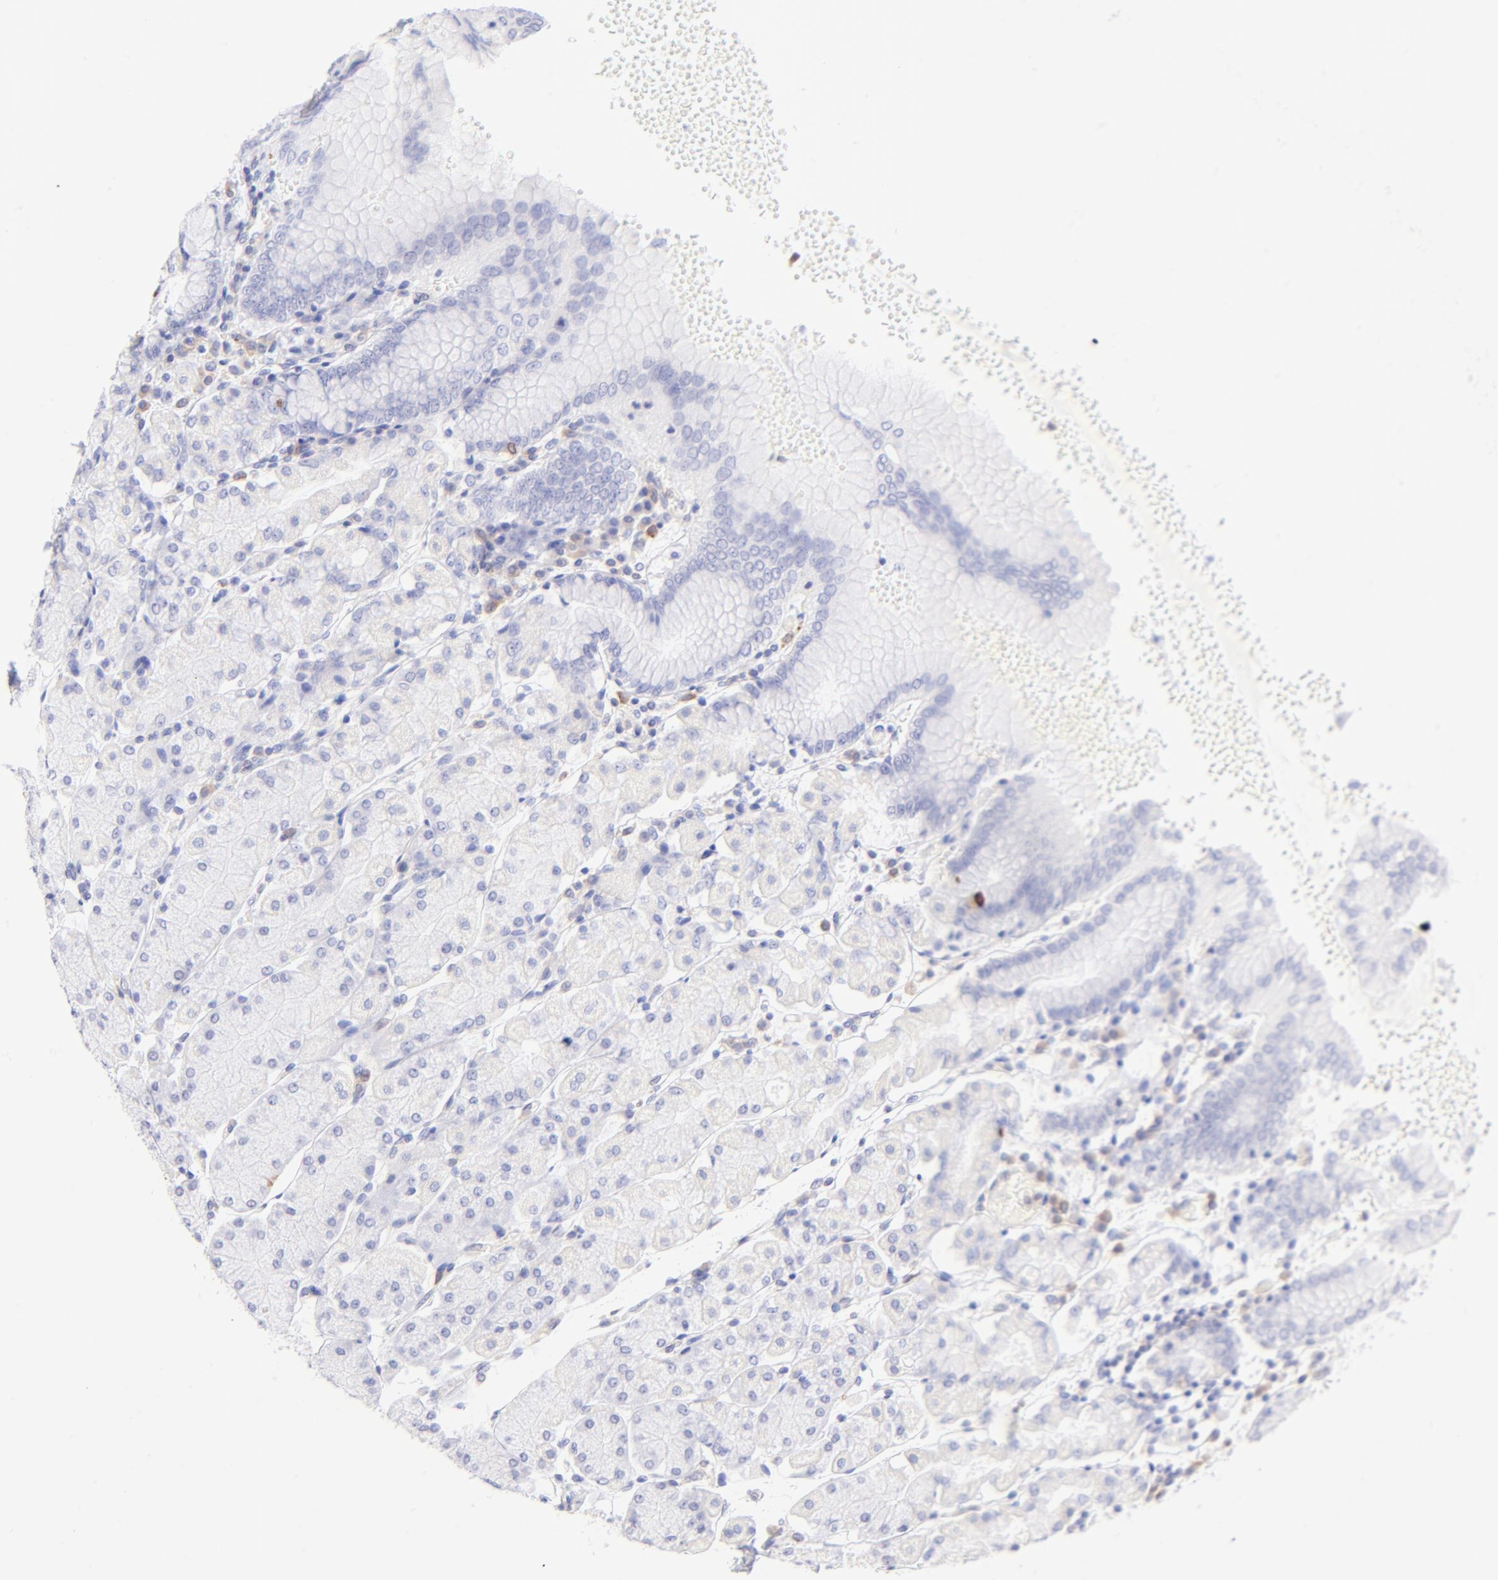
{"staining": {"intensity": "negative", "quantity": "none", "location": "none"}, "tissue": "stomach", "cell_type": "Glandular cells", "image_type": "normal", "snomed": [{"axis": "morphology", "description": "Normal tissue, NOS"}, {"axis": "topography", "description": "Stomach, upper"}, {"axis": "topography", "description": "Stomach"}], "caption": "The histopathology image reveals no staining of glandular cells in benign stomach. The staining is performed using DAB brown chromogen with nuclei counter-stained in using hematoxylin.", "gene": "IRAG2", "patient": {"sex": "male", "age": 76}}